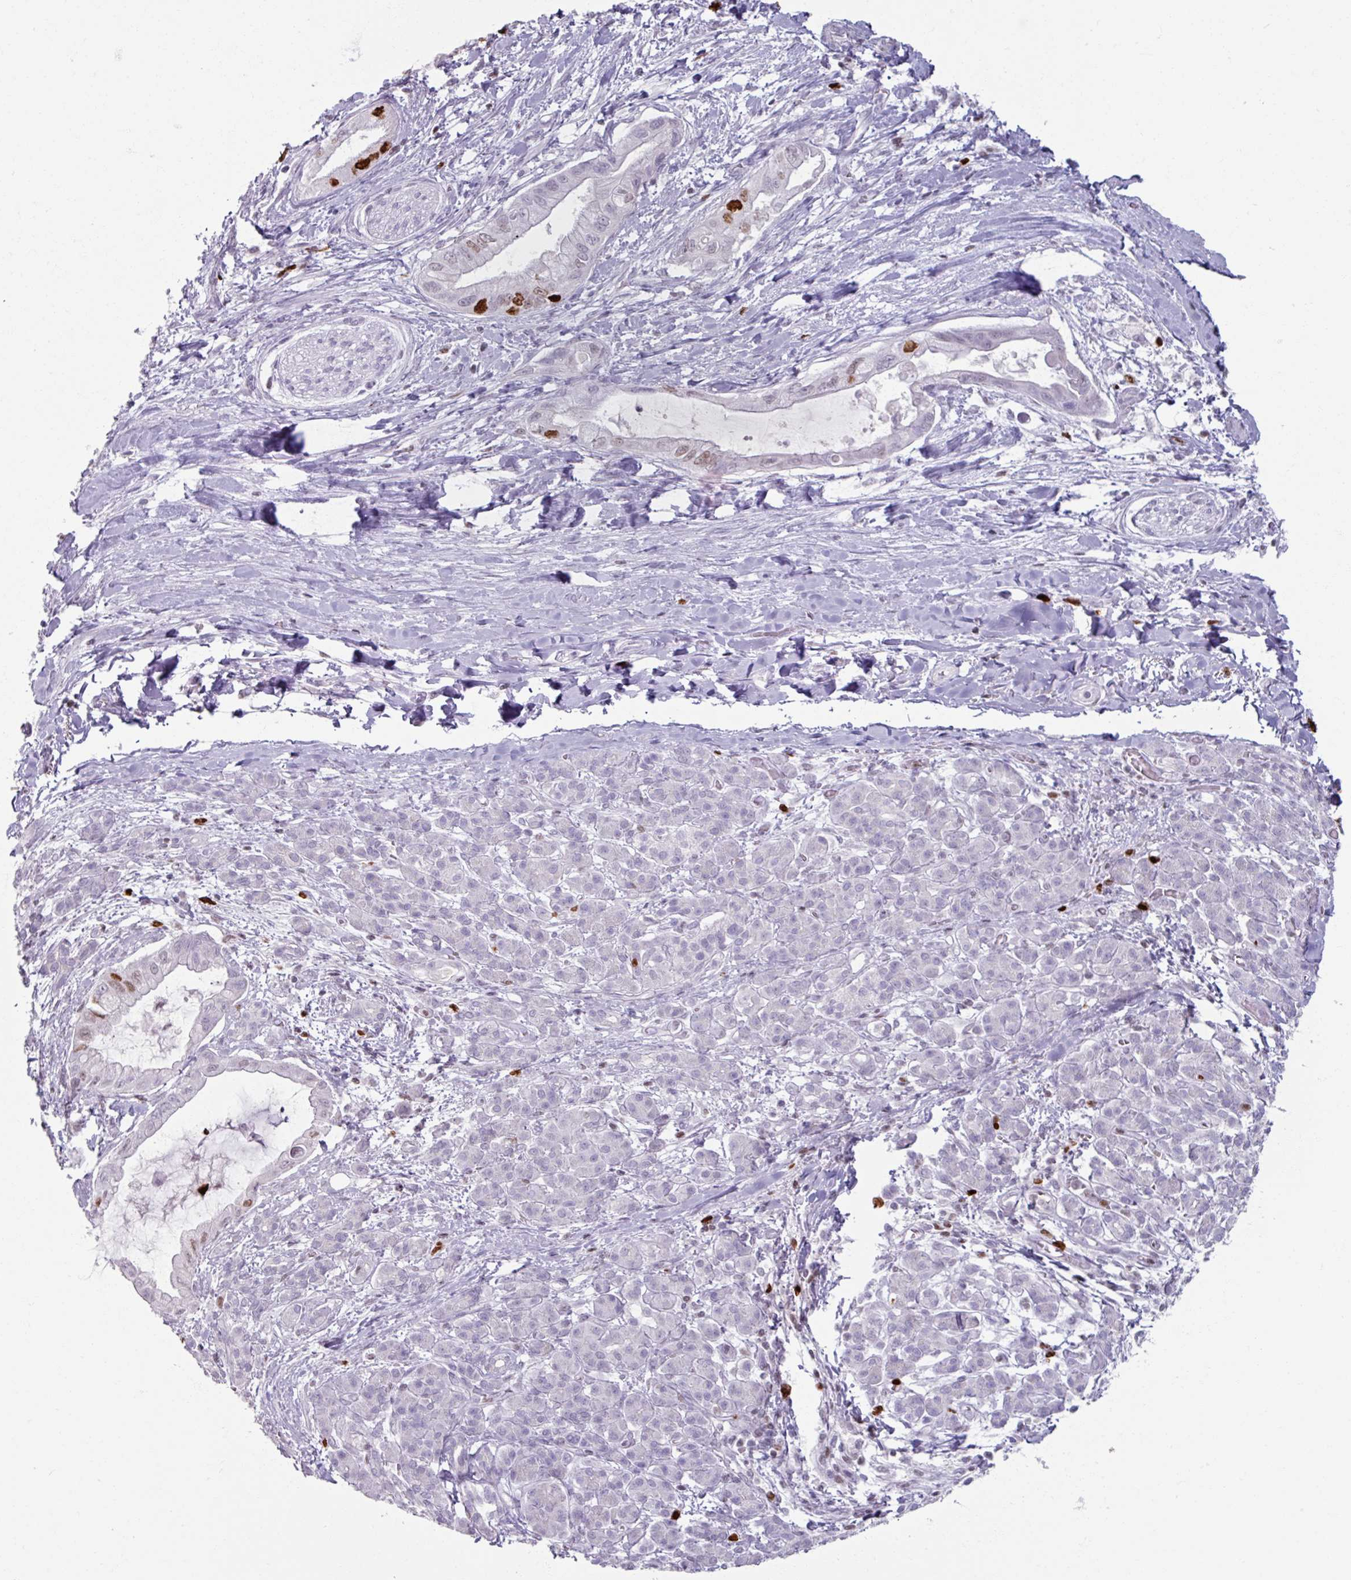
{"staining": {"intensity": "strong", "quantity": "<25%", "location": "nuclear"}, "tissue": "pancreatic cancer", "cell_type": "Tumor cells", "image_type": "cancer", "snomed": [{"axis": "morphology", "description": "Adenocarcinoma, NOS"}, {"axis": "topography", "description": "Pancreas"}], "caption": "Protein expression analysis of pancreatic adenocarcinoma shows strong nuclear staining in approximately <25% of tumor cells. The staining is performed using DAB brown chromogen to label protein expression. The nuclei are counter-stained blue using hematoxylin.", "gene": "ATAD2", "patient": {"sex": "male", "age": 48}}